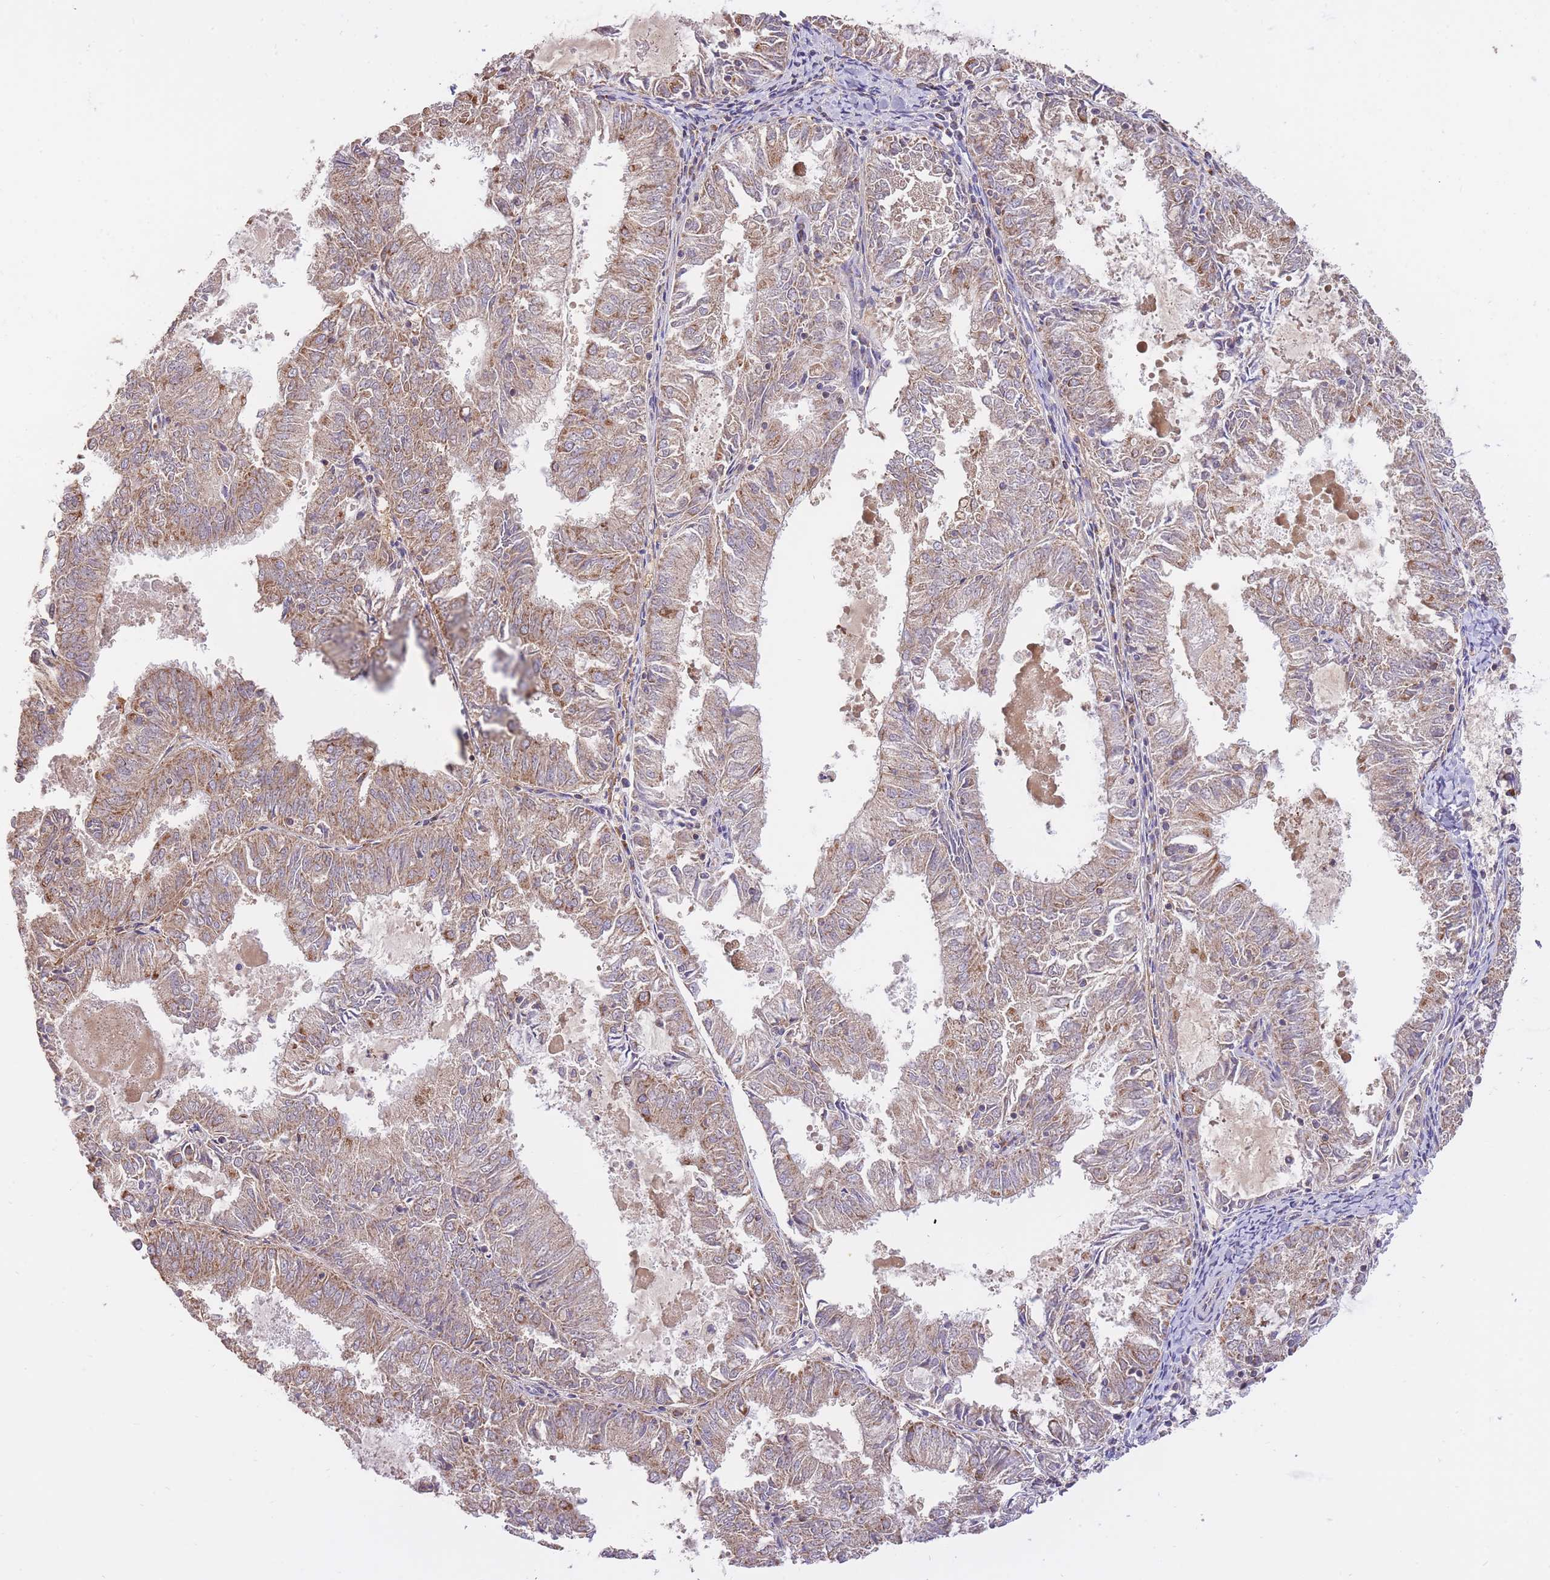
{"staining": {"intensity": "moderate", "quantity": ">75%", "location": "cytoplasmic/membranous"}, "tissue": "endometrial cancer", "cell_type": "Tumor cells", "image_type": "cancer", "snomed": [{"axis": "morphology", "description": "Adenocarcinoma, NOS"}, {"axis": "topography", "description": "Endometrium"}], "caption": "Protein staining of adenocarcinoma (endometrial) tissue exhibits moderate cytoplasmic/membranous staining in approximately >75% of tumor cells. (Brightfield microscopy of DAB IHC at high magnification).", "gene": "PREP", "patient": {"sex": "female", "age": 57}}